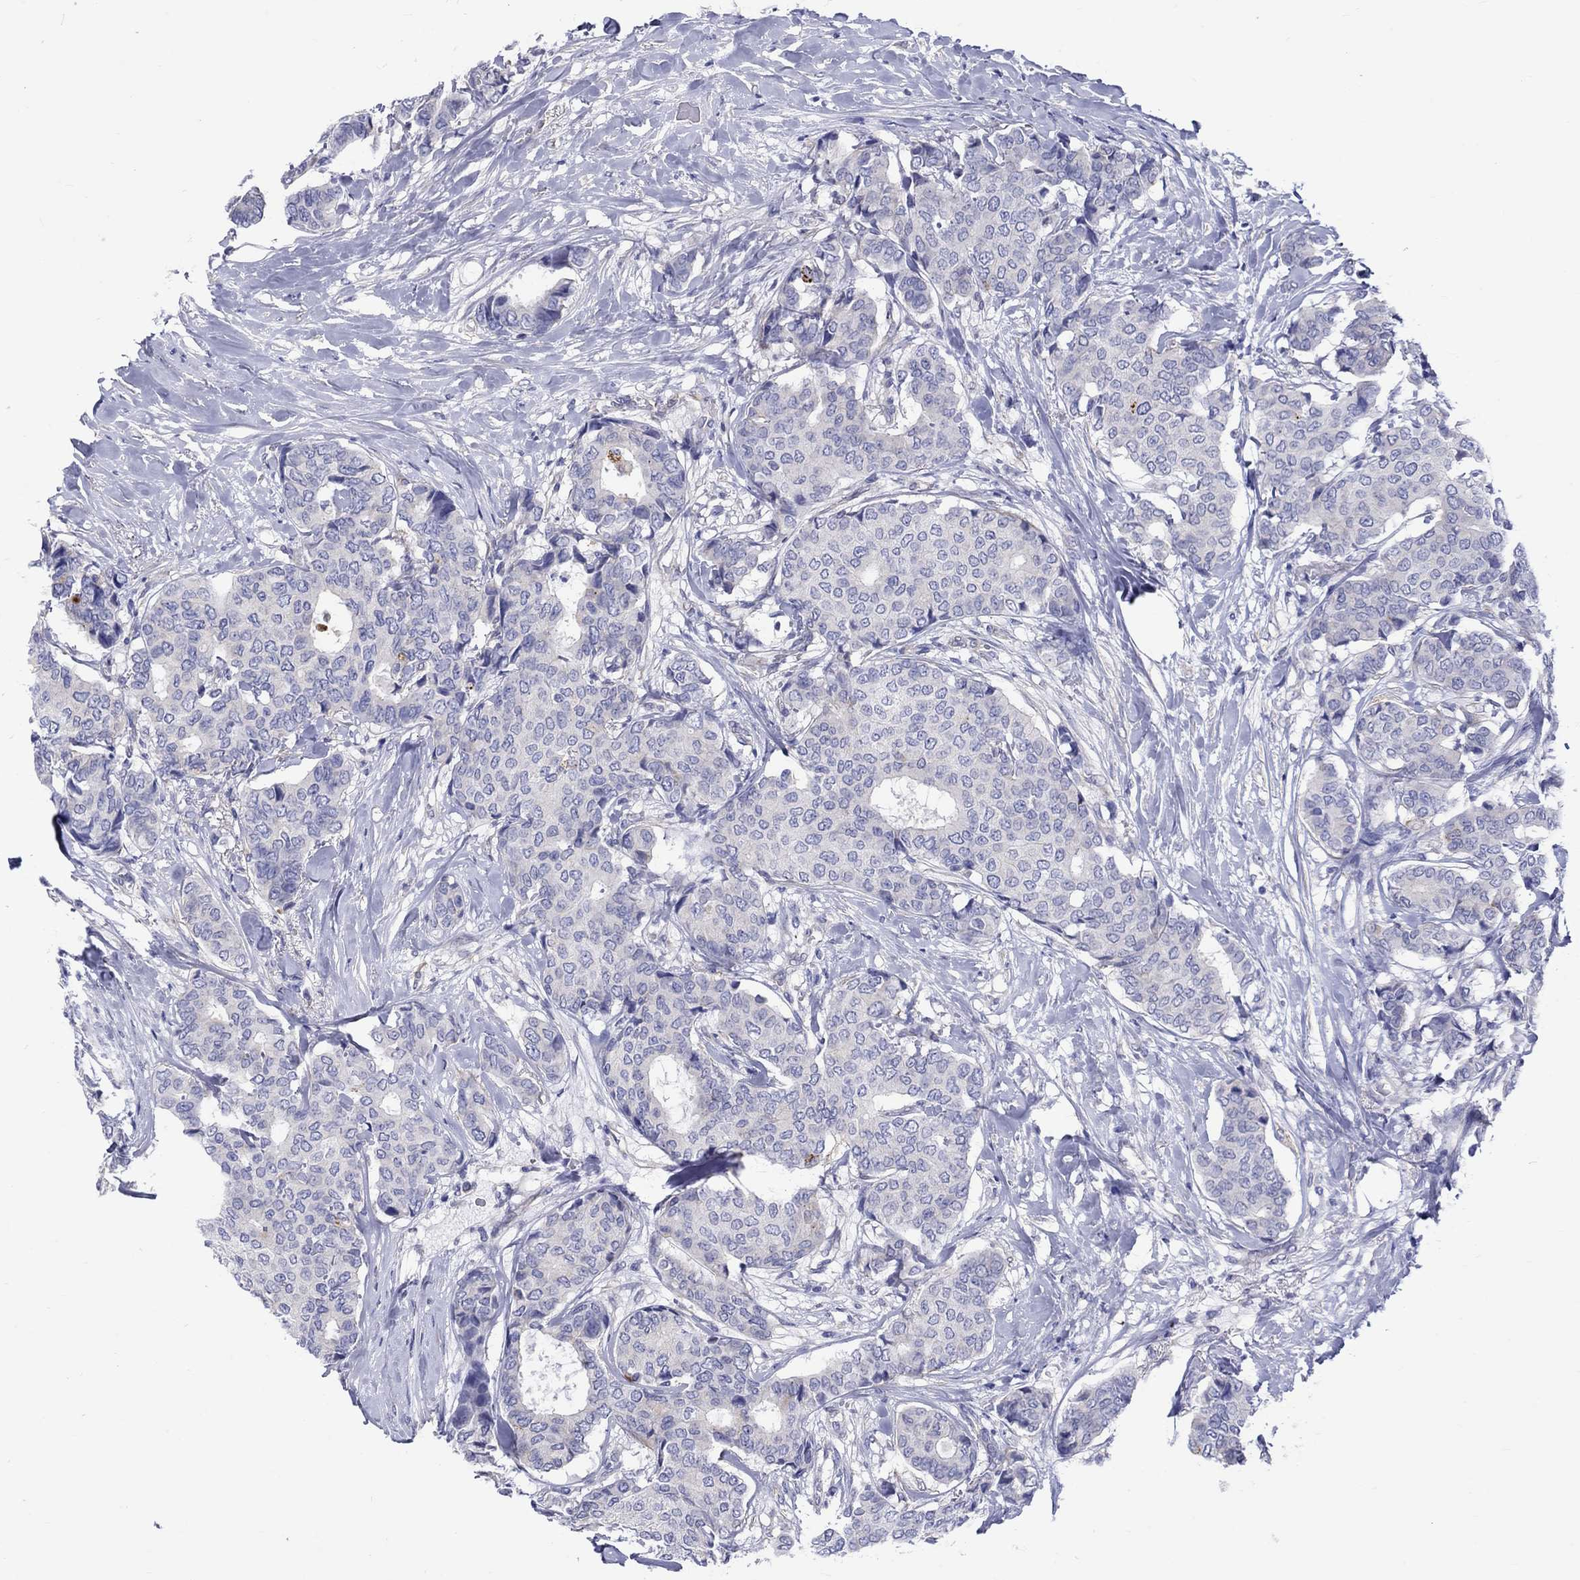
{"staining": {"intensity": "negative", "quantity": "none", "location": "none"}, "tissue": "breast cancer", "cell_type": "Tumor cells", "image_type": "cancer", "snomed": [{"axis": "morphology", "description": "Duct carcinoma"}, {"axis": "topography", "description": "Breast"}], "caption": "Protein analysis of breast cancer reveals no significant positivity in tumor cells.", "gene": "SH2D7", "patient": {"sex": "female", "age": 75}}